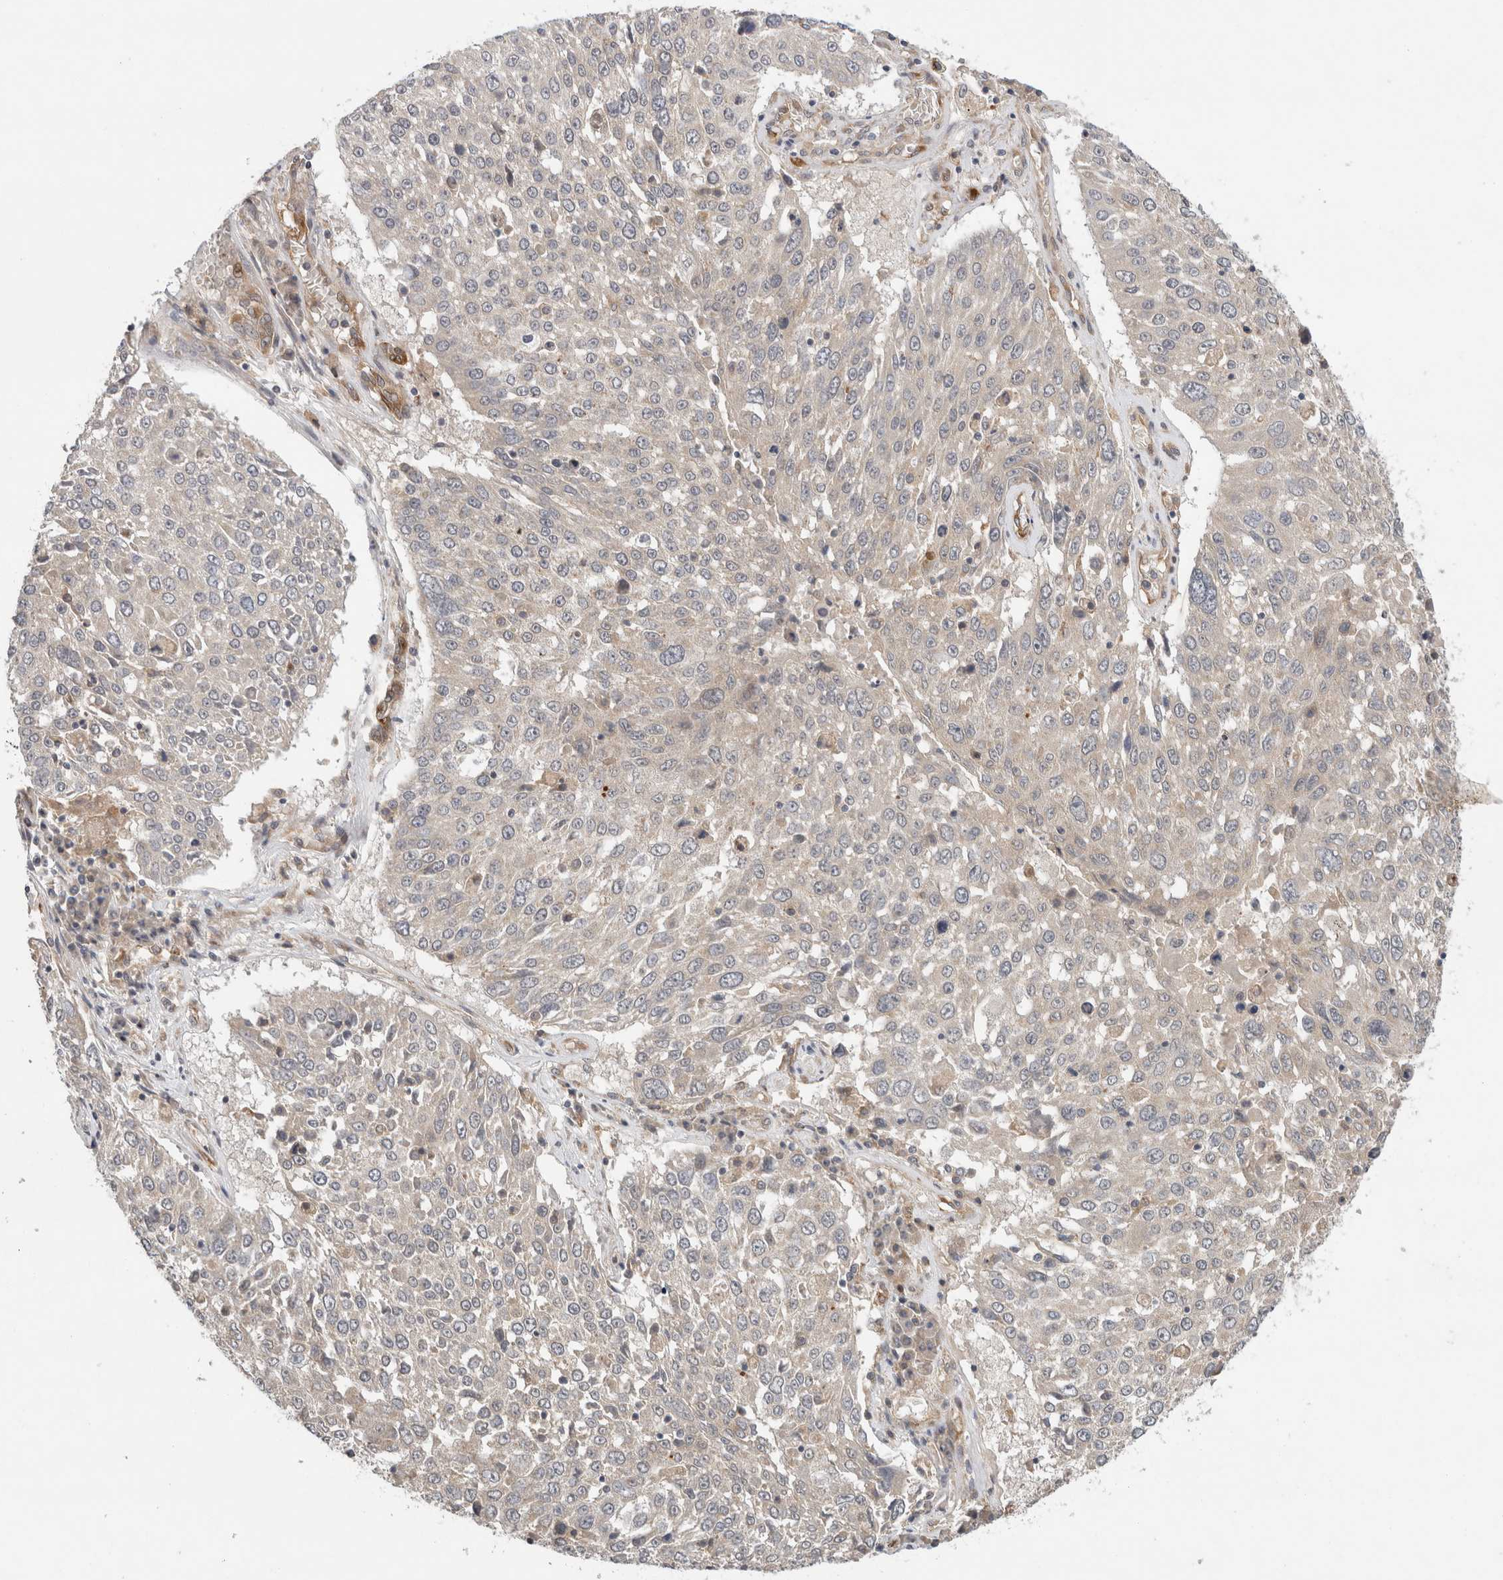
{"staining": {"intensity": "negative", "quantity": "none", "location": "none"}, "tissue": "lung cancer", "cell_type": "Tumor cells", "image_type": "cancer", "snomed": [{"axis": "morphology", "description": "Squamous cell carcinoma, NOS"}, {"axis": "topography", "description": "Lung"}], "caption": "Photomicrograph shows no protein staining in tumor cells of squamous cell carcinoma (lung) tissue.", "gene": "SGK1", "patient": {"sex": "male", "age": 65}}